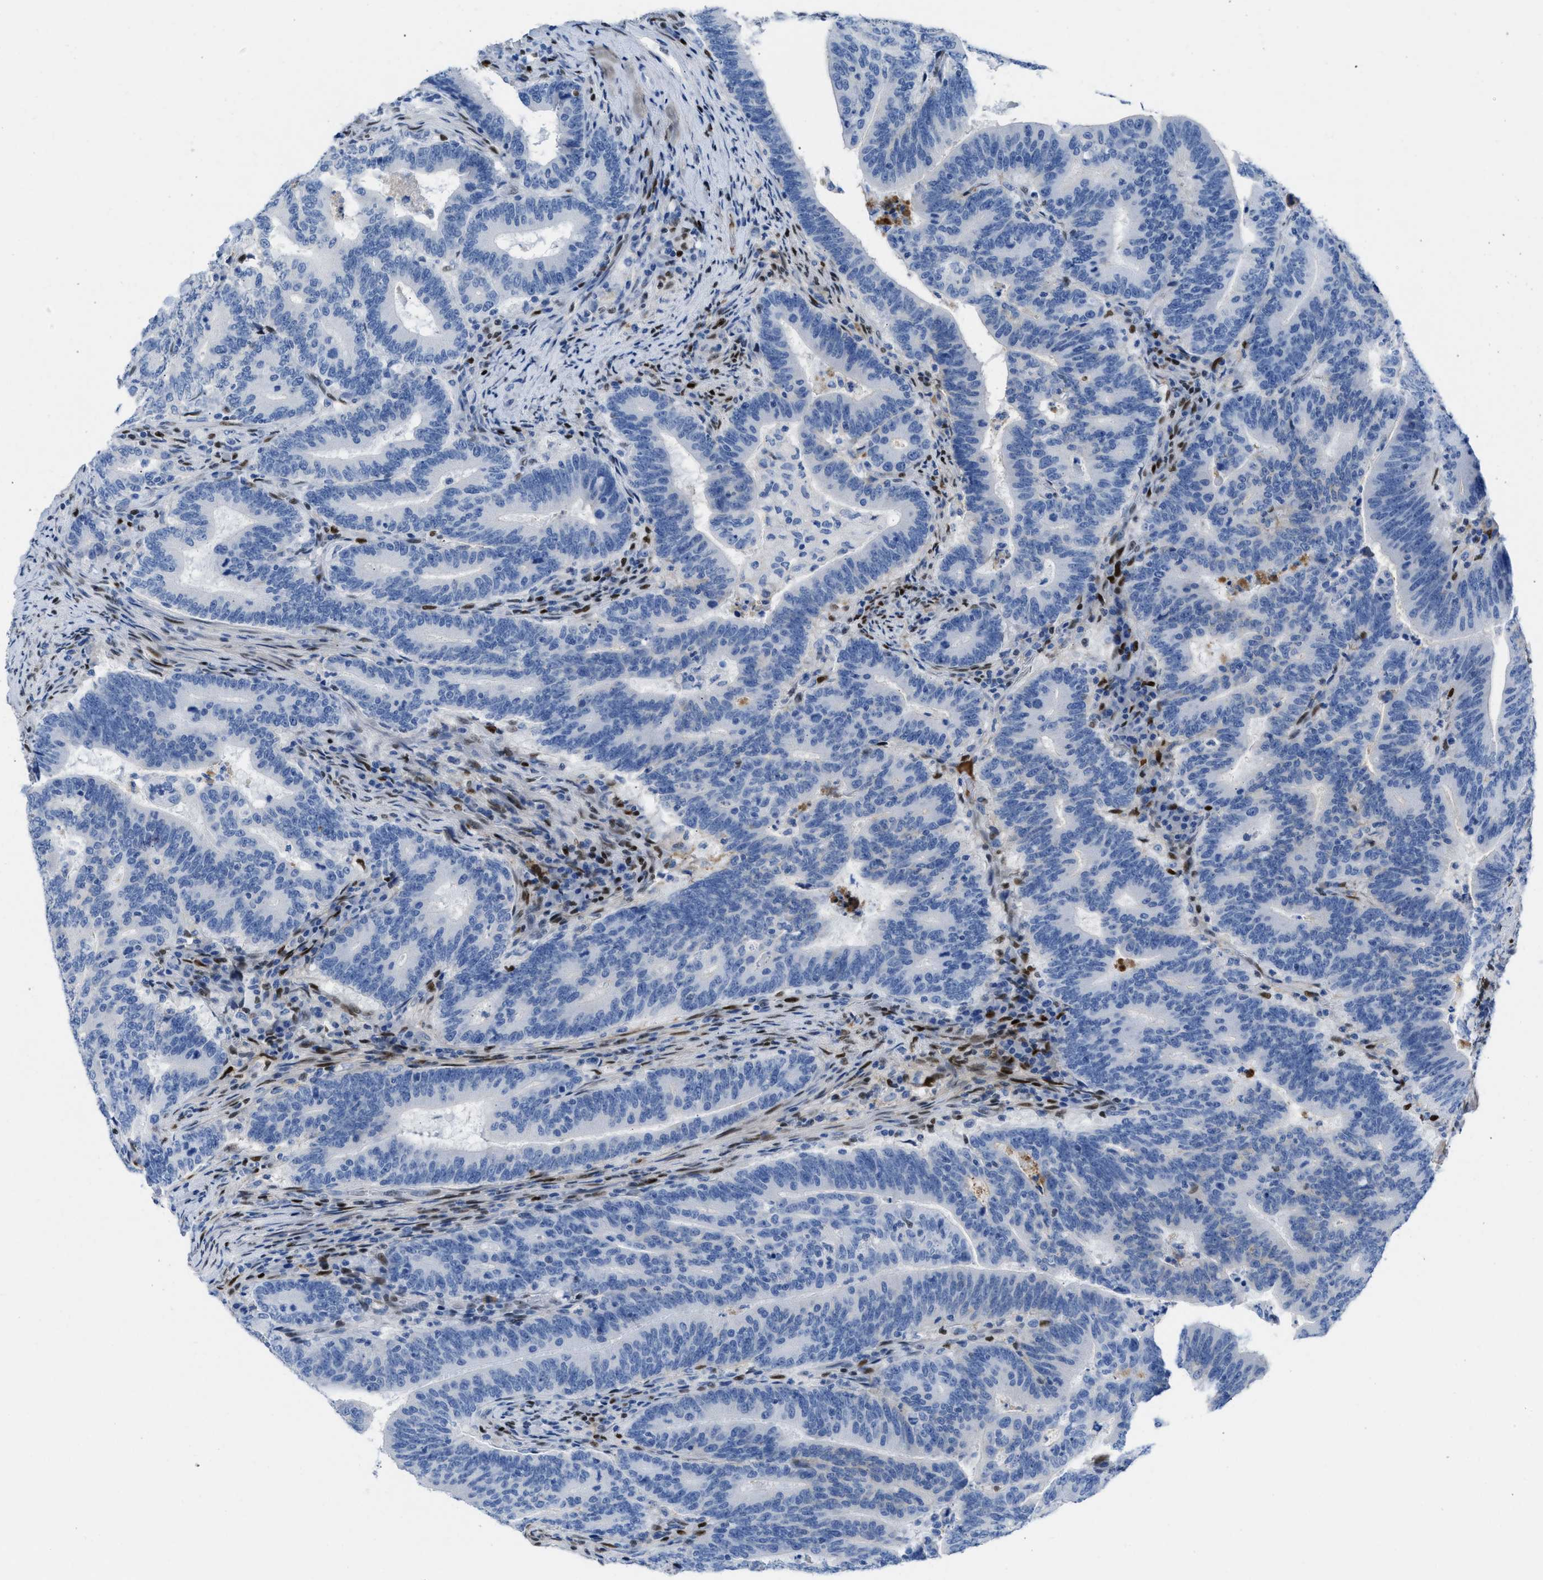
{"staining": {"intensity": "negative", "quantity": "none", "location": "none"}, "tissue": "colorectal cancer", "cell_type": "Tumor cells", "image_type": "cancer", "snomed": [{"axis": "morphology", "description": "Adenocarcinoma, NOS"}, {"axis": "topography", "description": "Colon"}], "caption": "Histopathology image shows no protein positivity in tumor cells of colorectal adenocarcinoma tissue.", "gene": "LEF1", "patient": {"sex": "female", "age": 66}}